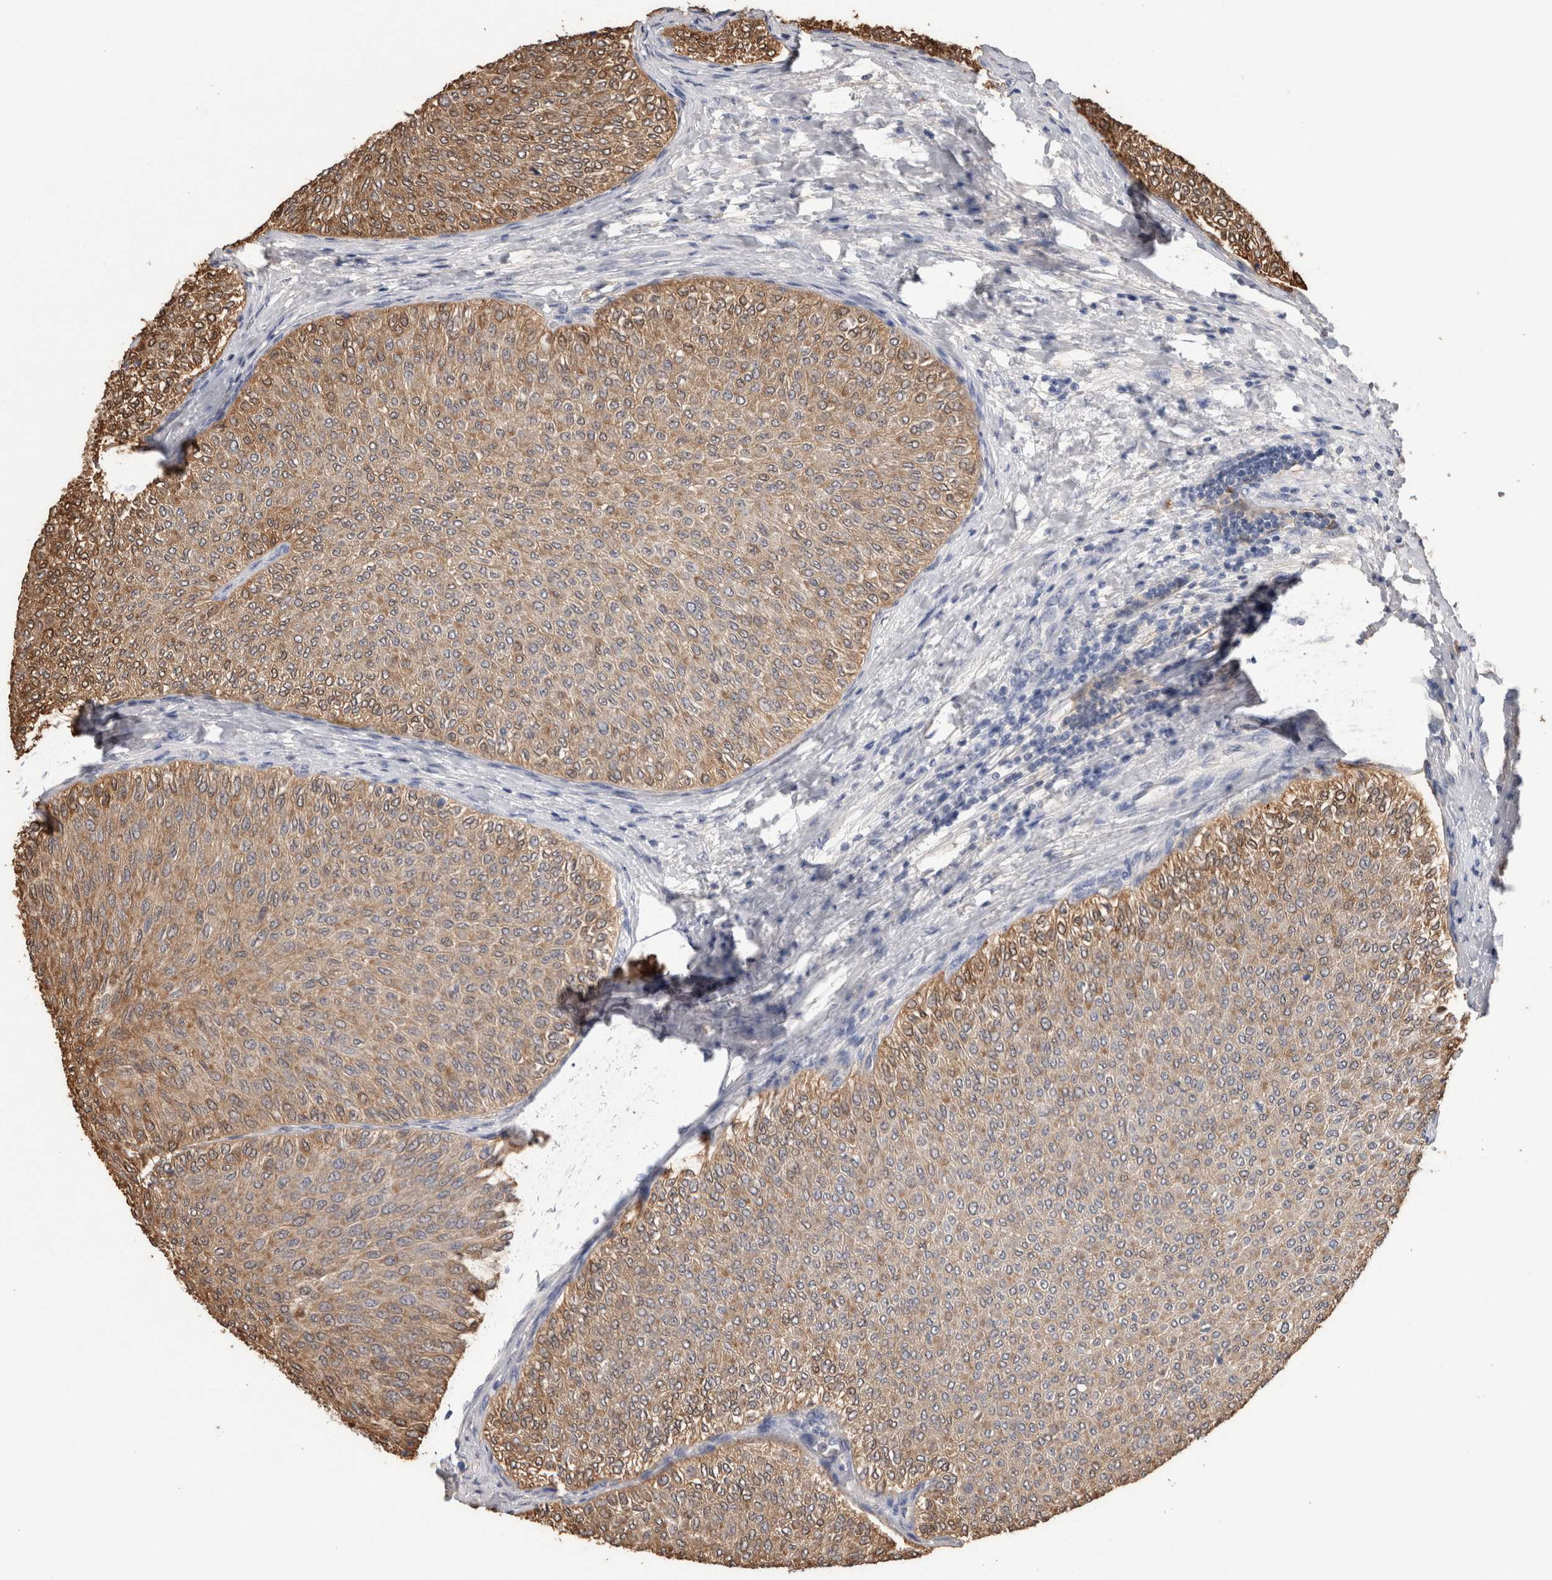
{"staining": {"intensity": "moderate", "quantity": ">75%", "location": "cytoplasmic/membranous"}, "tissue": "urothelial cancer", "cell_type": "Tumor cells", "image_type": "cancer", "snomed": [{"axis": "morphology", "description": "Urothelial carcinoma, Low grade"}, {"axis": "topography", "description": "Urinary bladder"}], "caption": "Moderate cytoplasmic/membranous protein expression is seen in approximately >75% of tumor cells in urothelial cancer.", "gene": "FABP4", "patient": {"sex": "male", "age": 78}}